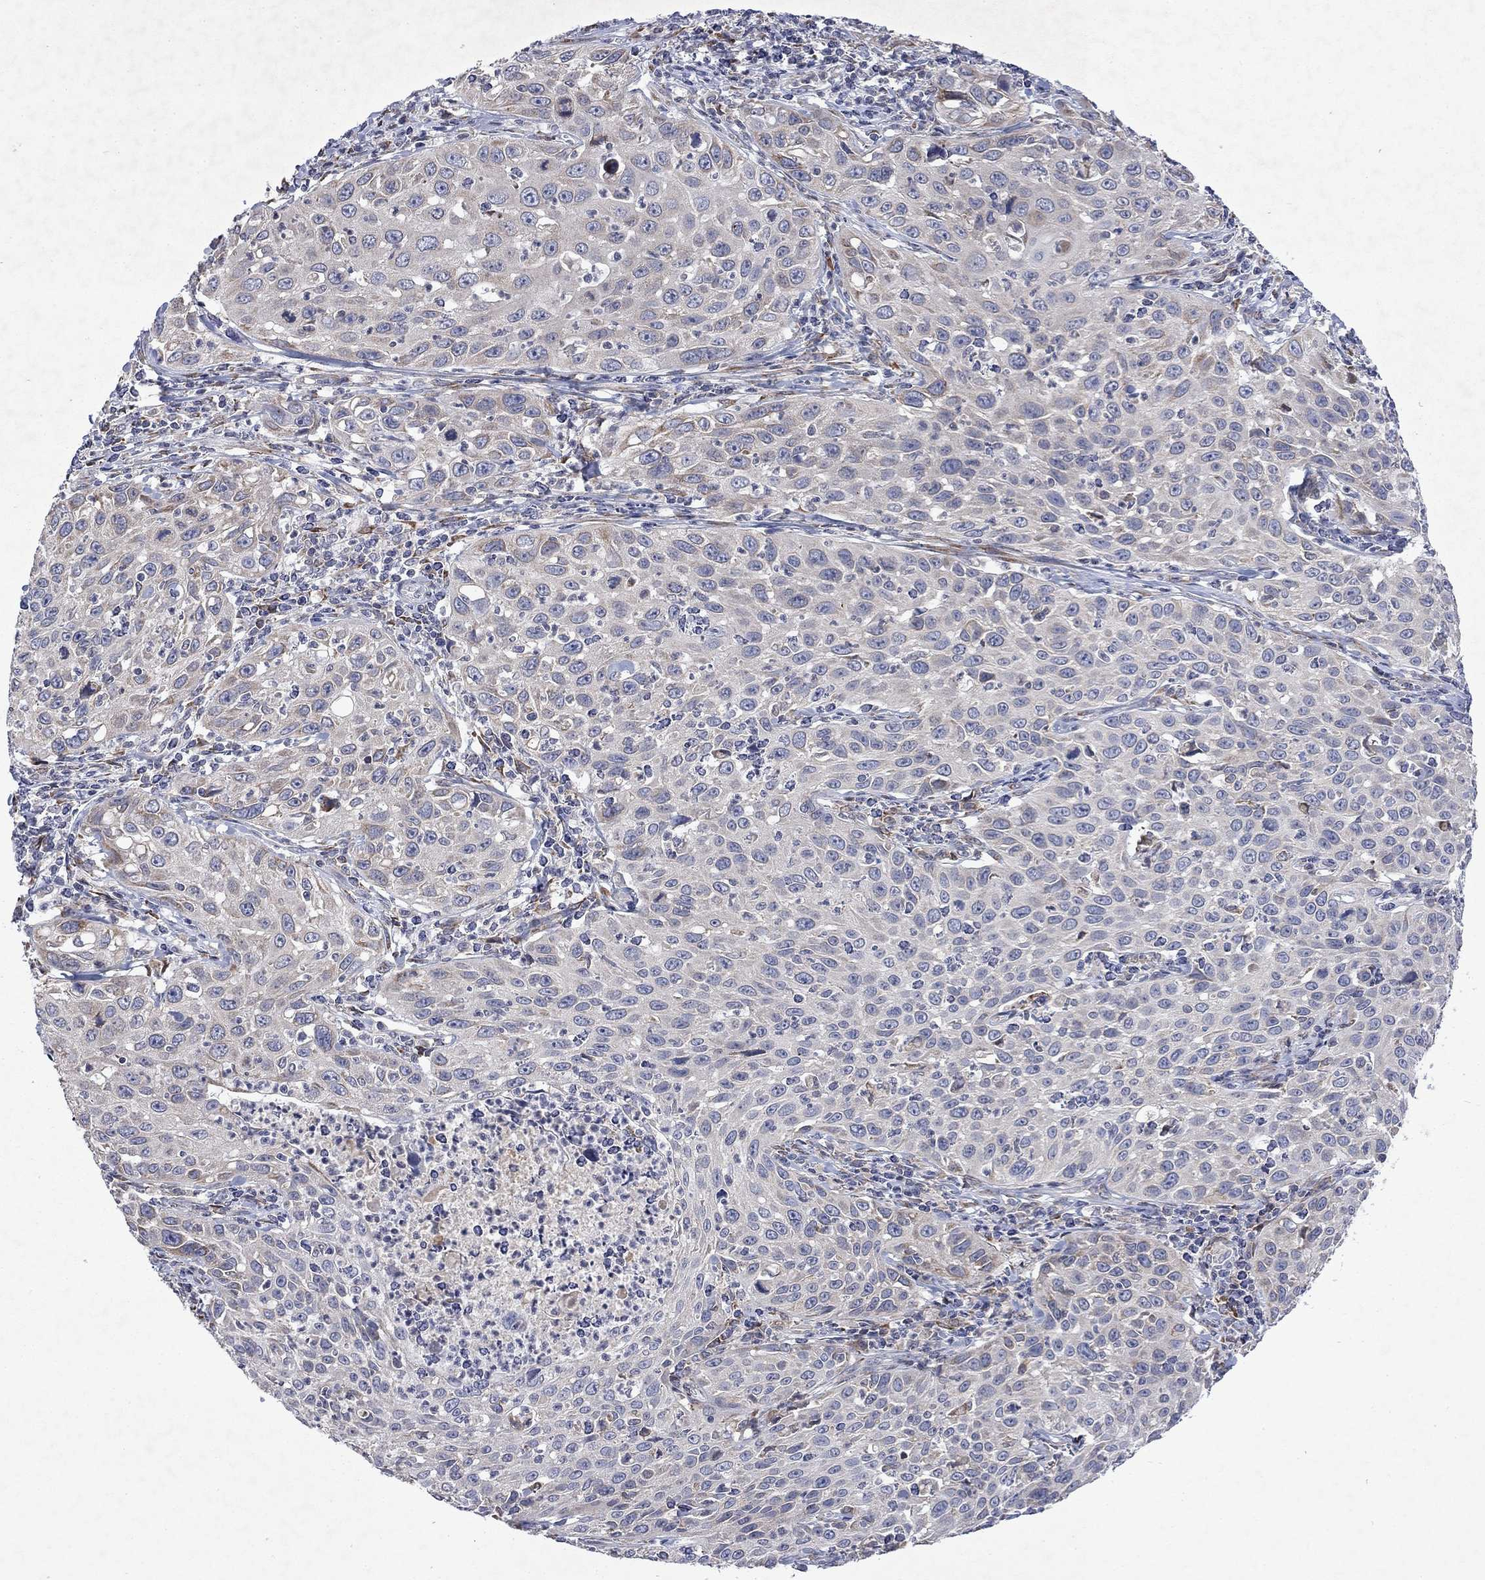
{"staining": {"intensity": "negative", "quantity": "none", "location": "none"}, "tissue": "cervical cancer", "cell_type": "Tumor cells", "image_type": "cancer", "snomed": [{"axis": "morphology", "description": "Squamous cell carcinoma, NOS"}, {"axis": "topography", "description": "Cervix"}], "caption": "Cervical cancer (squamous cell carcinoma) stained for a protein using immunohistochemistry (IHC) demonstrates no expression tumor cells.", "gene": "TMEM97", "patient": {"sex": "female", "age": 26}}